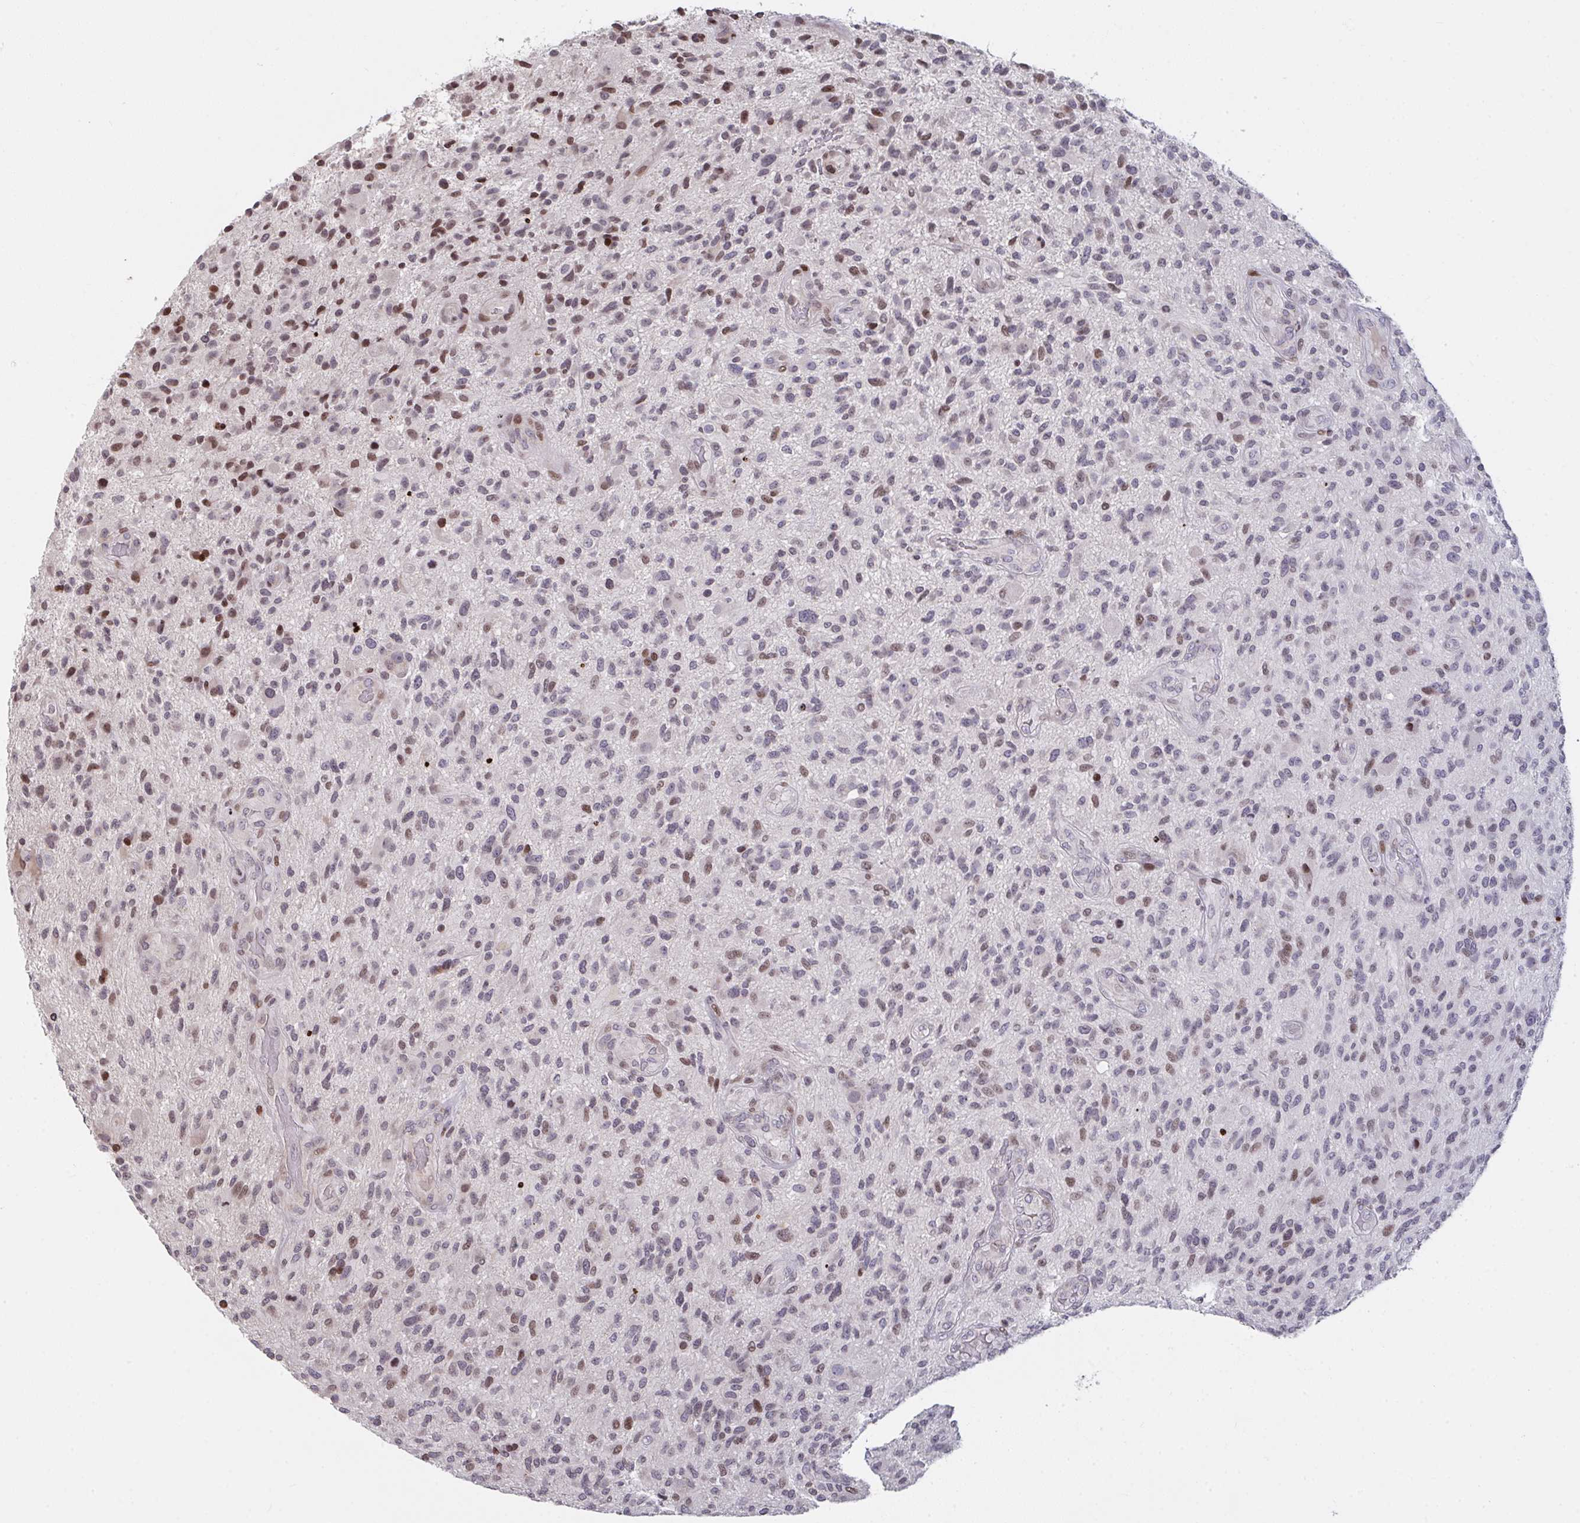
{"staining": {"intensity": "moderate", "quantity": "<25%", "location": "nuclear"}, "tissue": "glioma", "cell_type": "Tumor cells", "image_type": "cancer", "snomed": [{"axis": "morphology", "description": "Glioma, malignant, High grade"}, {"axis": "topography", "description": "Brain"}], "caption": "This micrograph reveals IHC staining of glioma, with low moderate nuclear staining in about <25% of tumor cells.", "gene": "PCDHB8", "patient": {"sex": "male", "age": 47}}